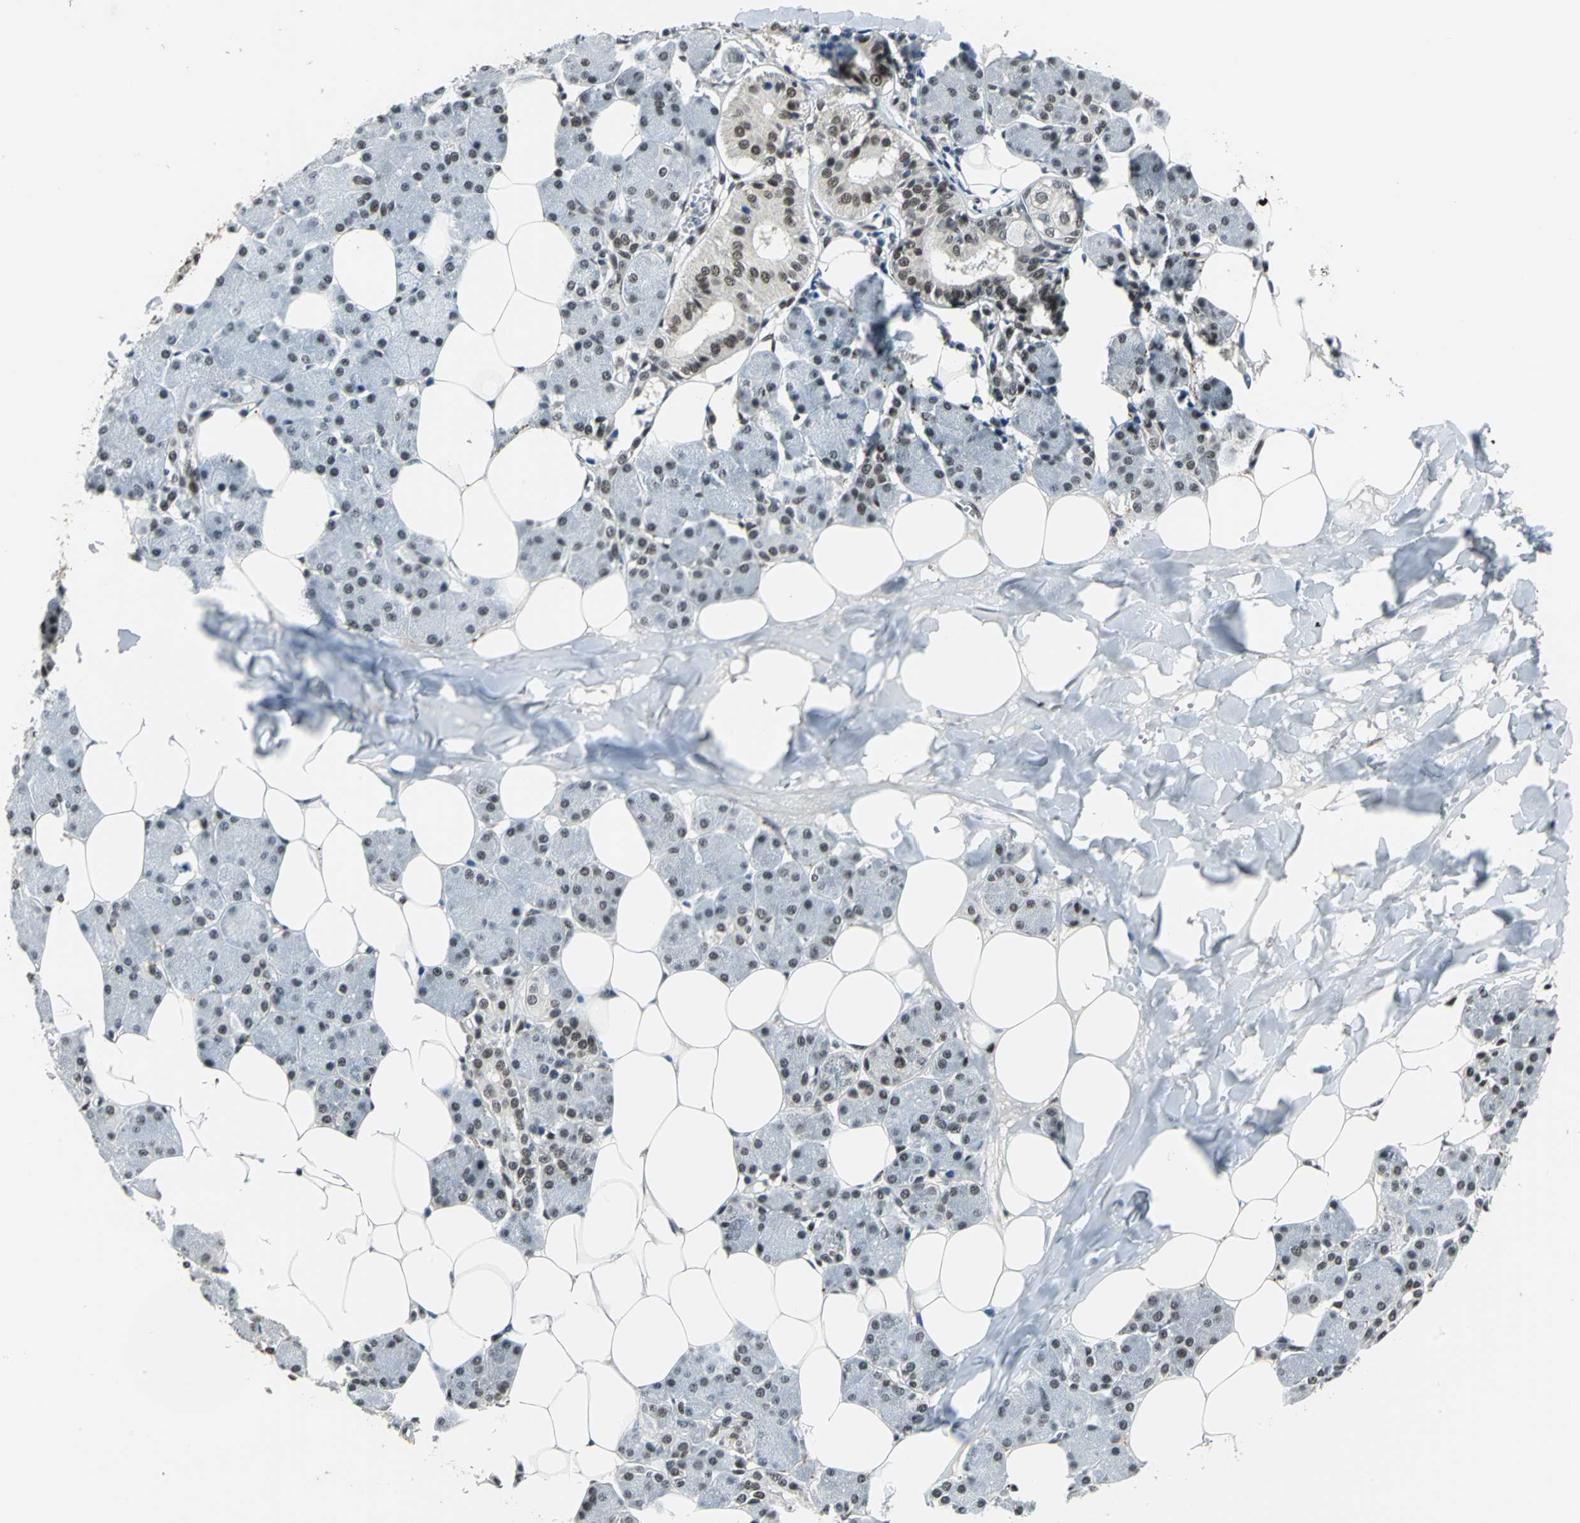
{"staining": {"intensity": "moderate", "quantity": ">75%", "location": "nuclear"}, "tissue": "salivary gland", "cell_type": "Glandular cells", "image_type": "normal", "snomed": [{"axis": "morphology", "description": "Normal tissue, NOS"}, {"axis": "morphology", "description": "Adenoma, NOS"}, {"axis": "topography", "description": "Salivary gland"}], "caption": "This is an image of immunohistochemistry (IHC) staining of normal salivary gland, which shows moderate staining in the nuclear of glandular cells.", "gene": "ELF2", "patient": {"sex": "female", "age": 32}}